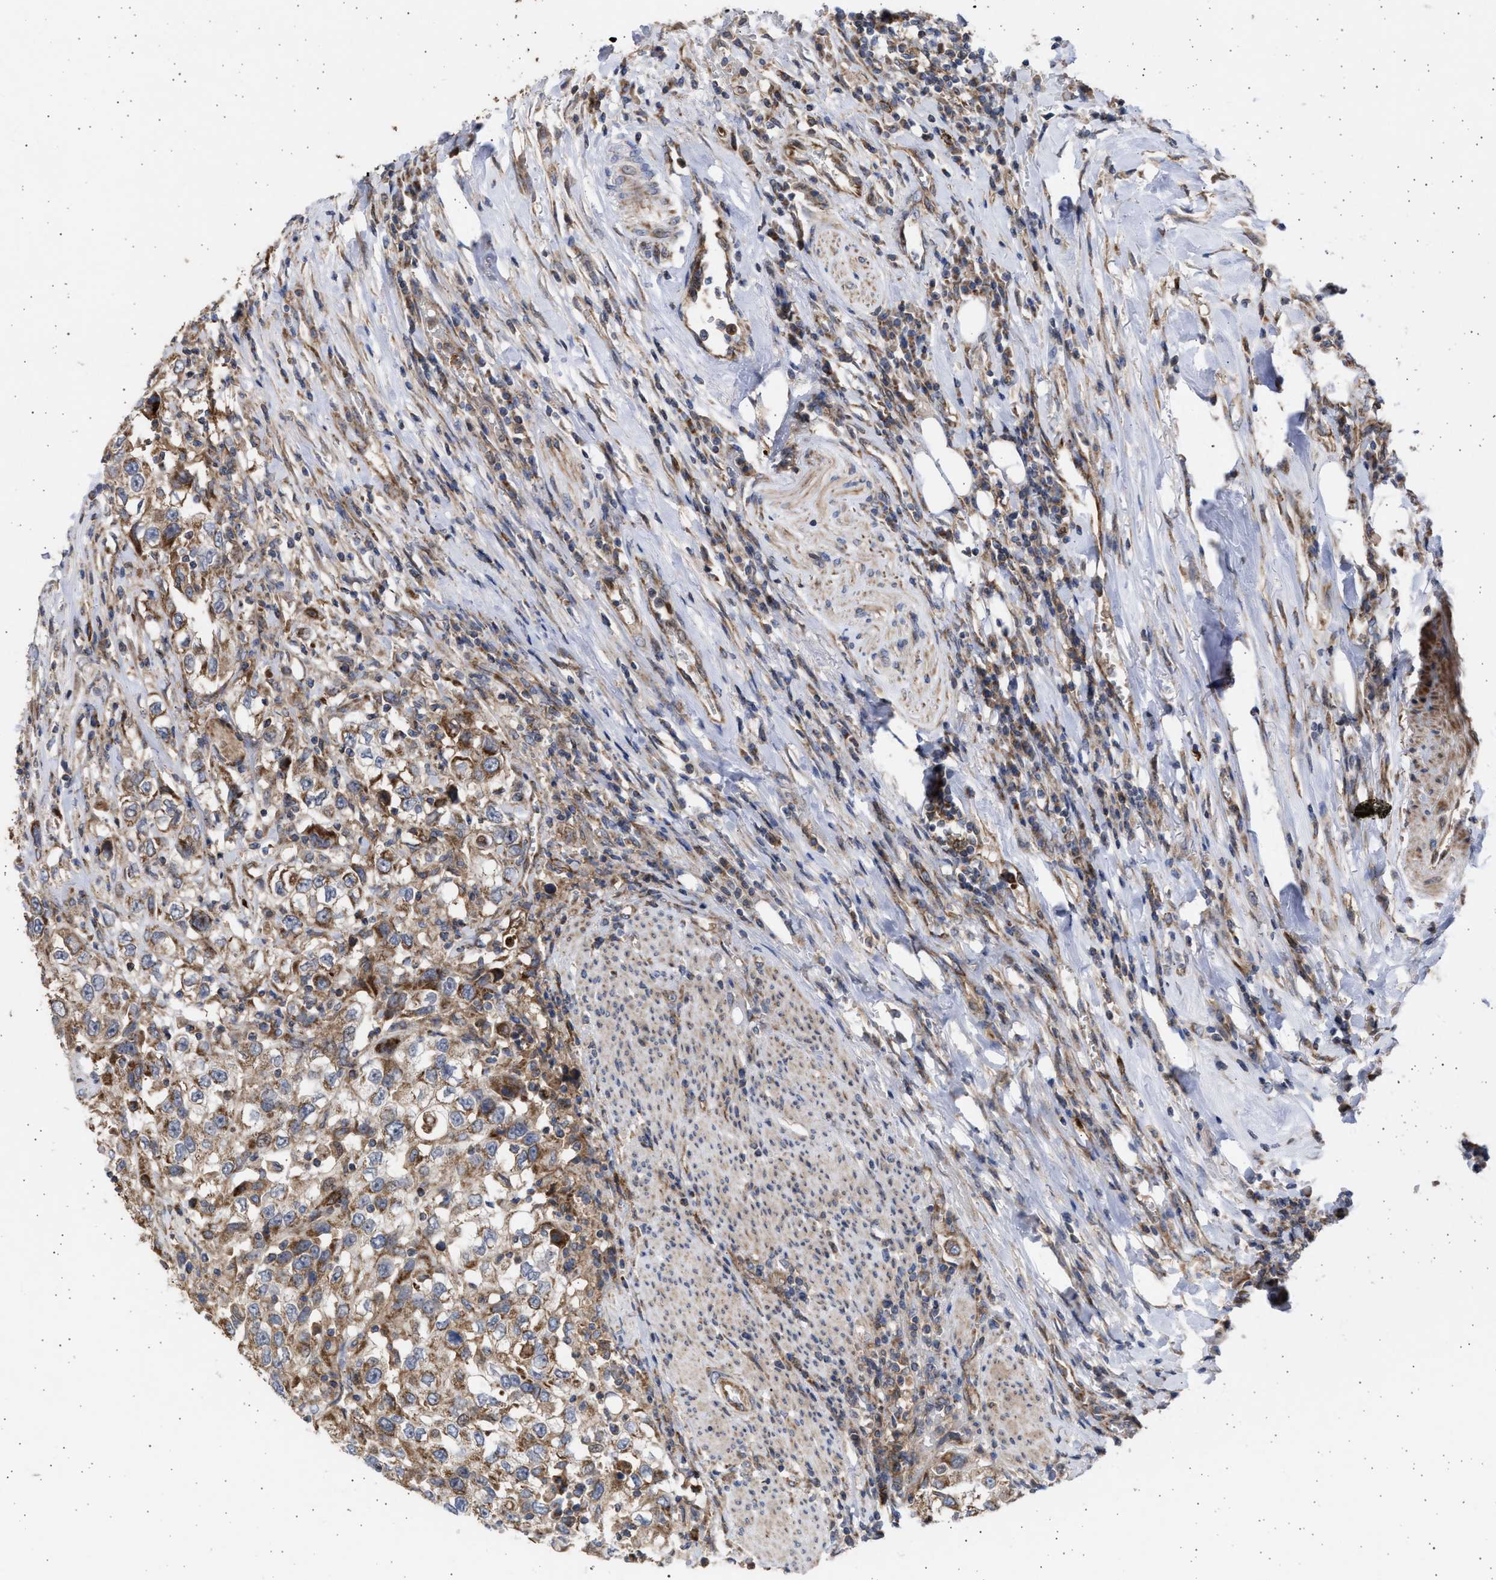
{"staining": {"intensity": "strong", "quantity": "25%-75%", "location": "cytoplasmic/membranous"}, "tissue": "urothelial cancer", "cell_type": "Tumor cells", "image_type": "cancer", "snomed": [{"axis": "morphology", "description": "Urothelial carcinoma, High grade"}, {"axis": "topography", "description": "Urinary bladder"}], "caption": "Protein expression analysis of human urothelial carcinoma (high-grade) reveals strong cytoplasmic/membranous expression in about 25%-75% of tumor cells.", "gene": "TTC19", "patient": {"sex": "female", "age": 80}}